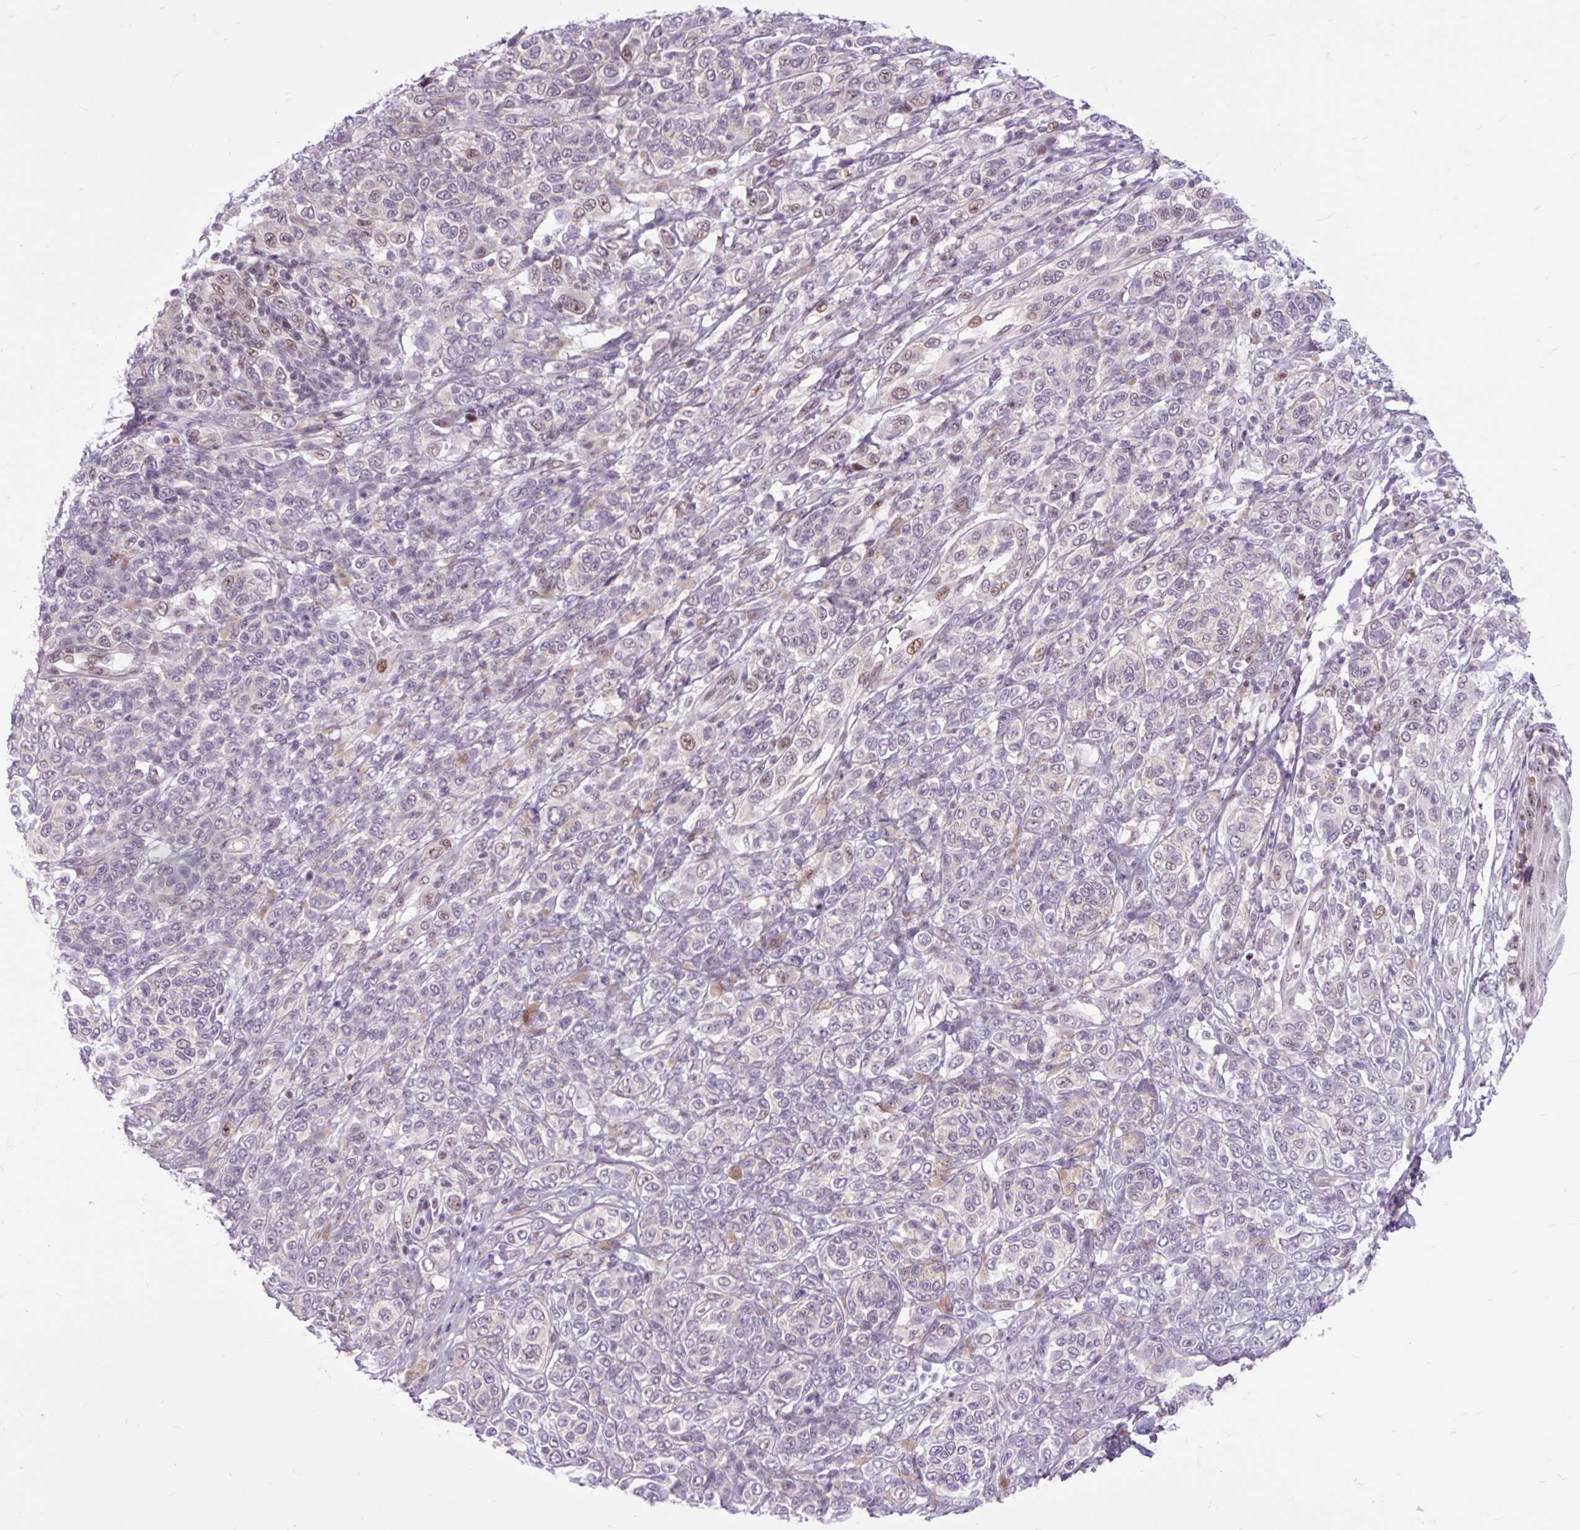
{"staining": {"intensity": "weak", "quantity": "<25%", "location": "nuclear"}, "tissue": "melanoma", "cell_type": "Tumor cells", "image_type": "cancer", "snomed": [{"axis": "morphology", "description": "Malignant melanoma, NOS"}, {"axis": "topography", "description": "Skin"}], "caption": "Micrograph shows no significant protein staining in tumor cells of melanoma. (IHC, brightfield microscopy, high magnification).", "gene": "CLK2", "patient": {"sex": "male", "age": 42}}